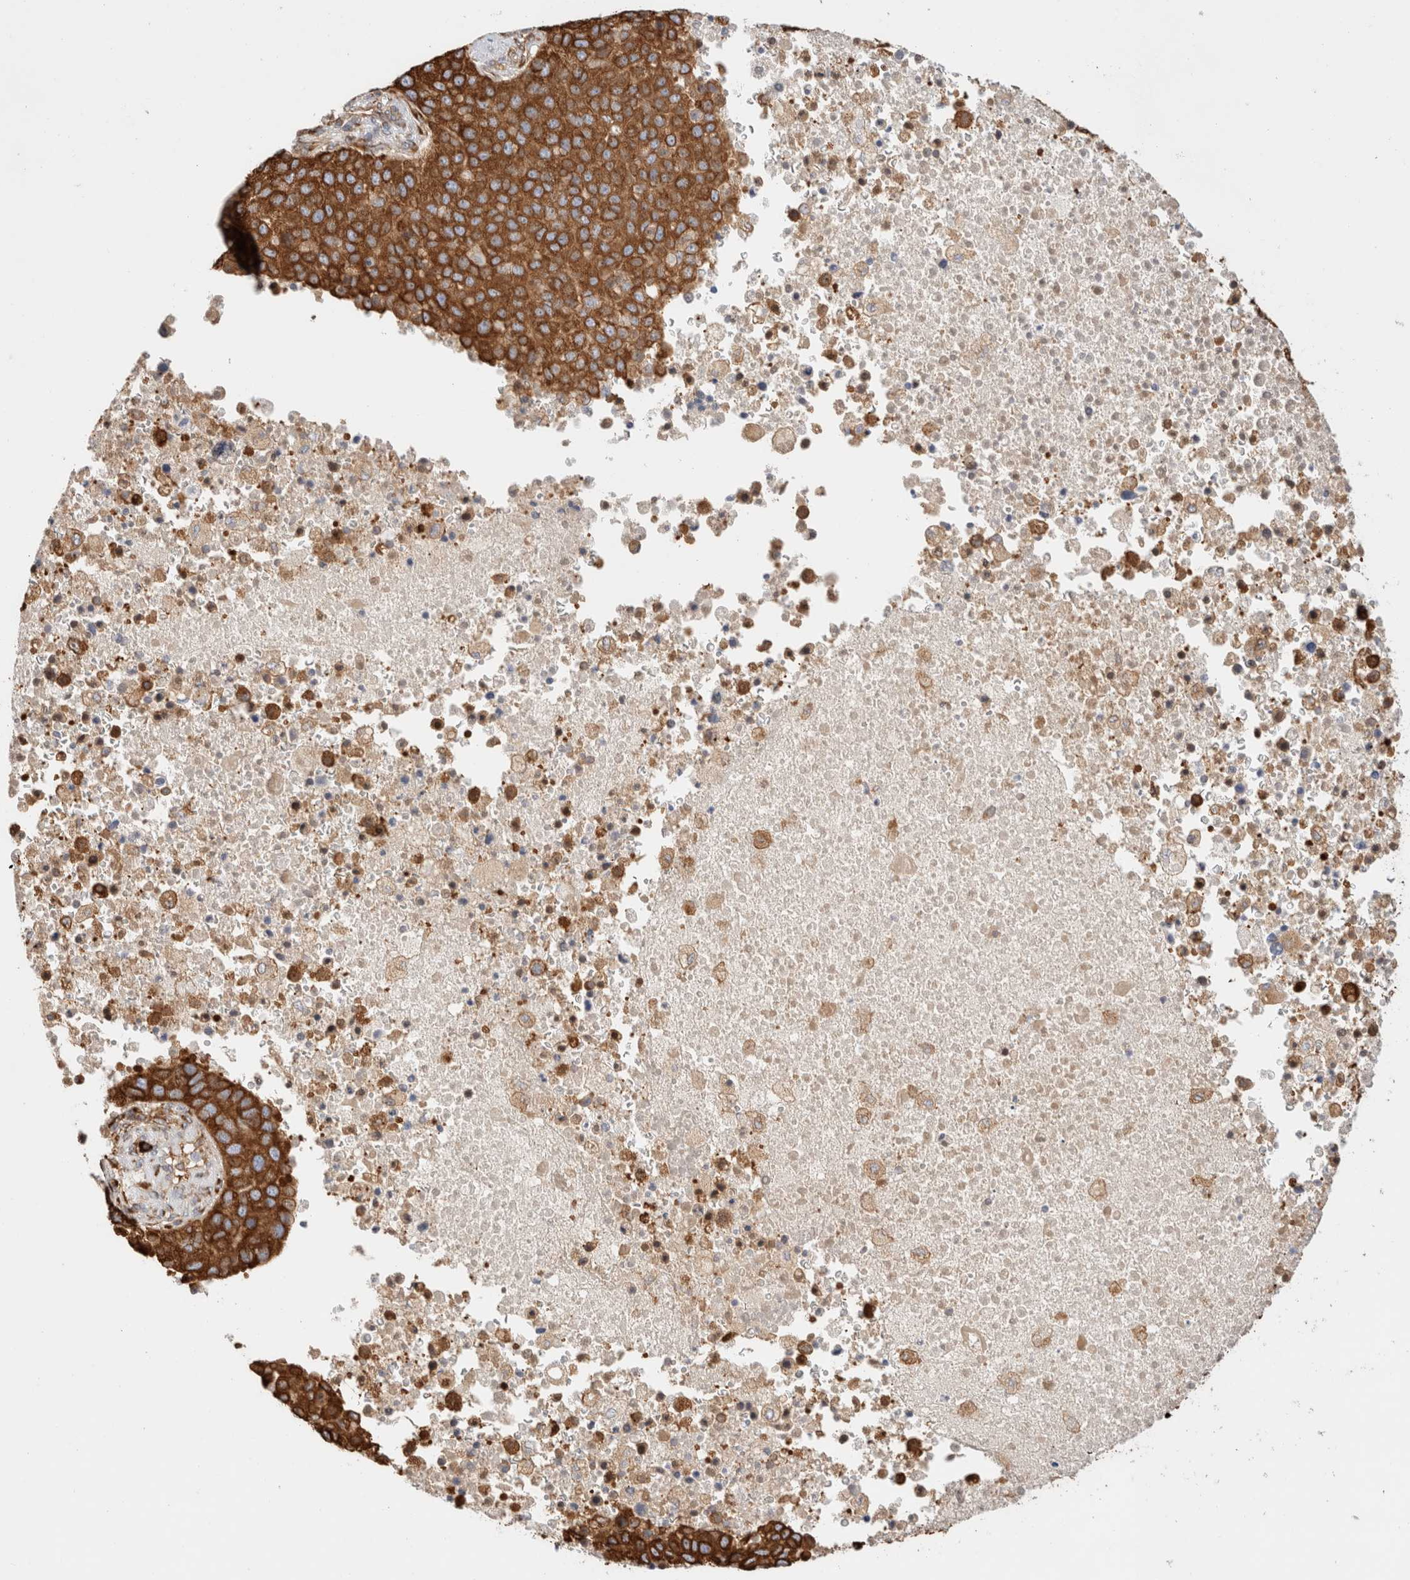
{"staining": {"intensity": "strong", "quantity": ">75%", "location": "cytoplasmic/membranous"}, "tissue": "pancreatic cancer", "cell_type": "Tumor cells", "image_type": "cancer", "snomed": [{"axis": "morphology", "description": "Adenocarcinoma, NOS"}, {"axis": "topography", "description": "Pancreas"}], "caption": "Tumor cells reveal high levels of strong cytoplasmic/membranous staining in about >75% of cells in pancreatic adenocarcinoma.", "gene": "ZC2HC1A", "patient": {"sex": "female", "age": 61}}